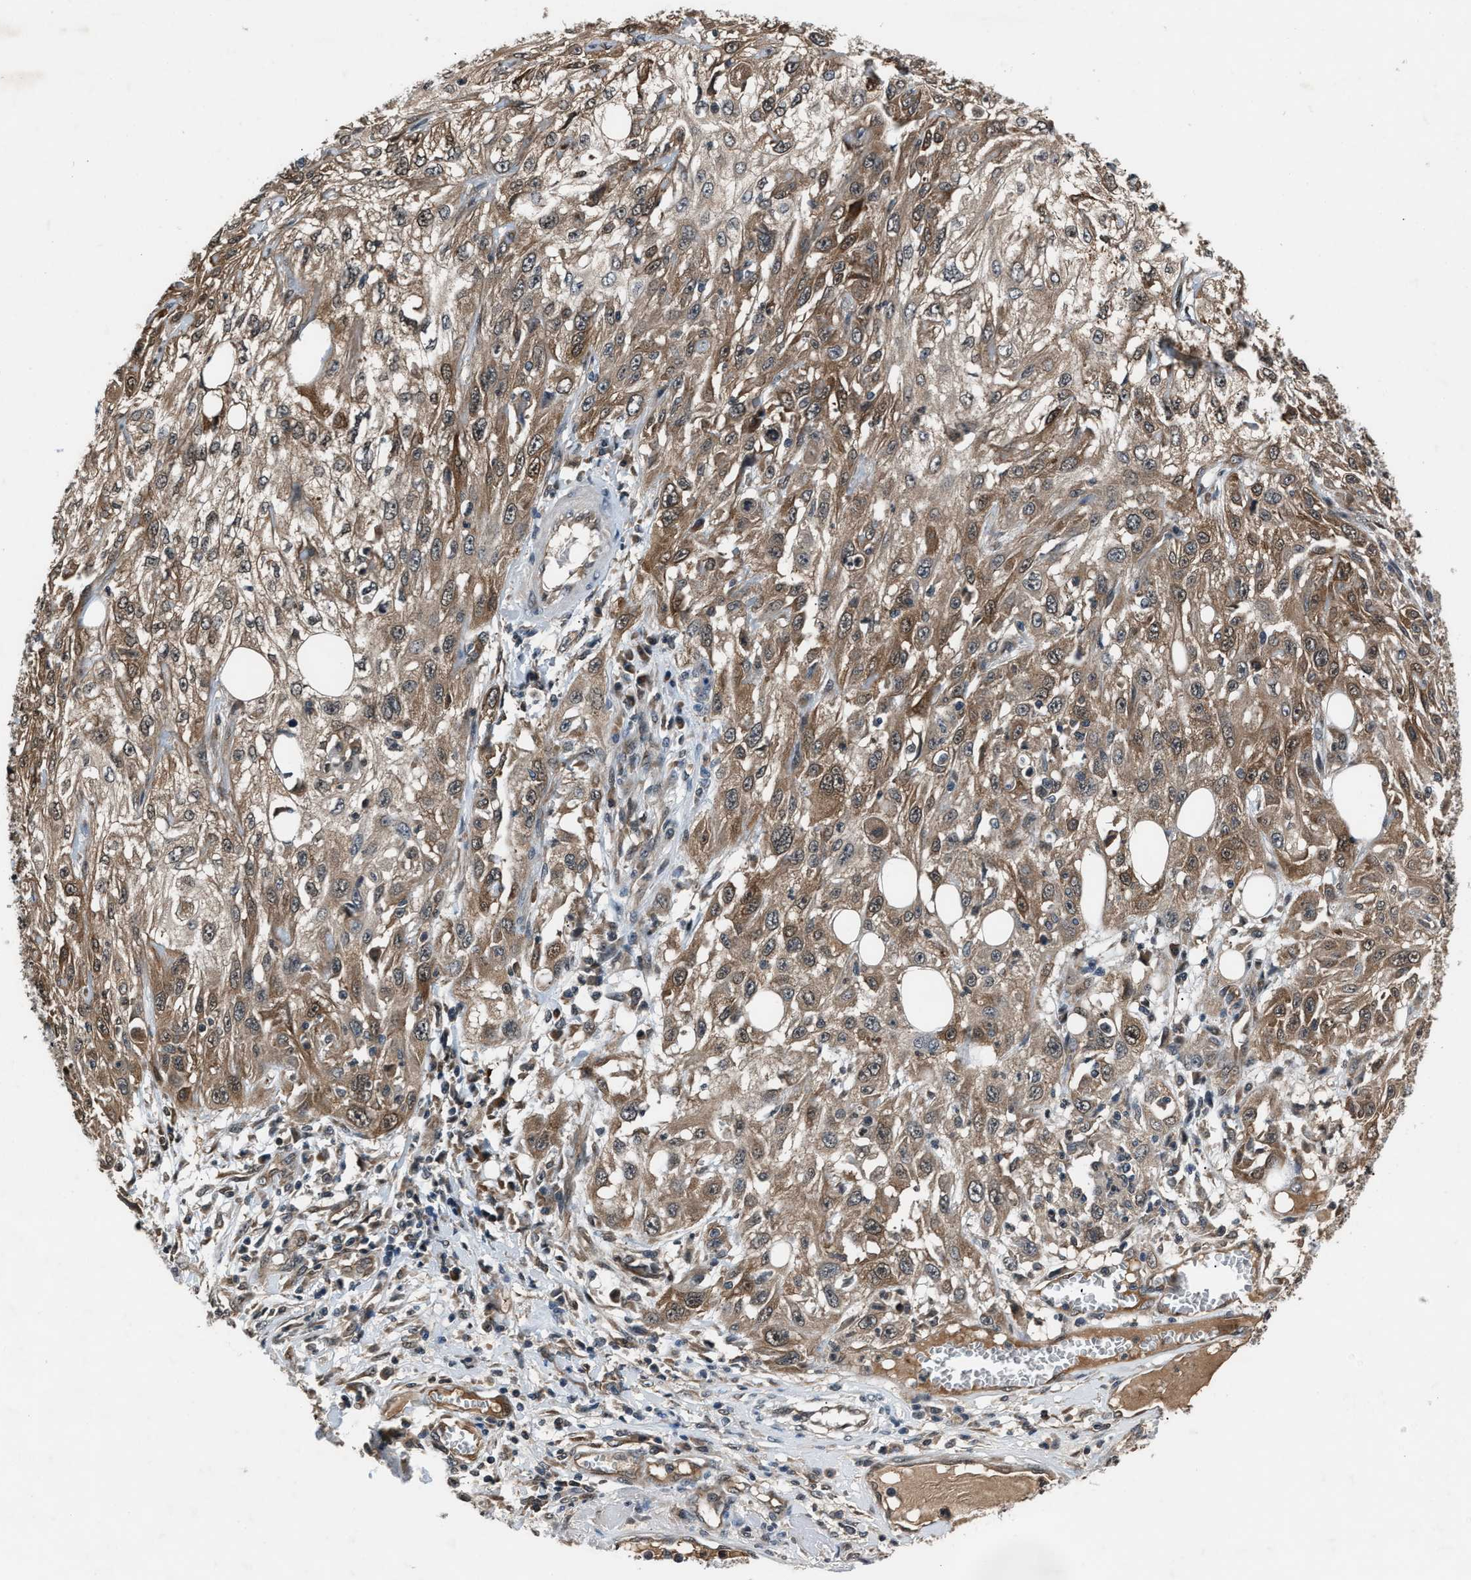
{"staining": {"intensity": "moderate", "quantity": ">75%", "location": "cytoplasmic/membranous,nuclear"}, "tissue": "skin cancer", "cell_type": "Tumor cells", "image_type": "cancer", "snomed": [{"axis": "morphology", "description": "Squamous cell carcinoma, NOS"}, {"axis": "topography", "description": "Skin"}], "caption": "Squamous cell carcinoma (skin) stained with a brown dye demonstrates moderate cytoplasmic/membranous and nuclear positive expression in approximately >75% of tumor cells.", "gene": "TP53I3", "patient": {"sex": "male", "age": 75}}